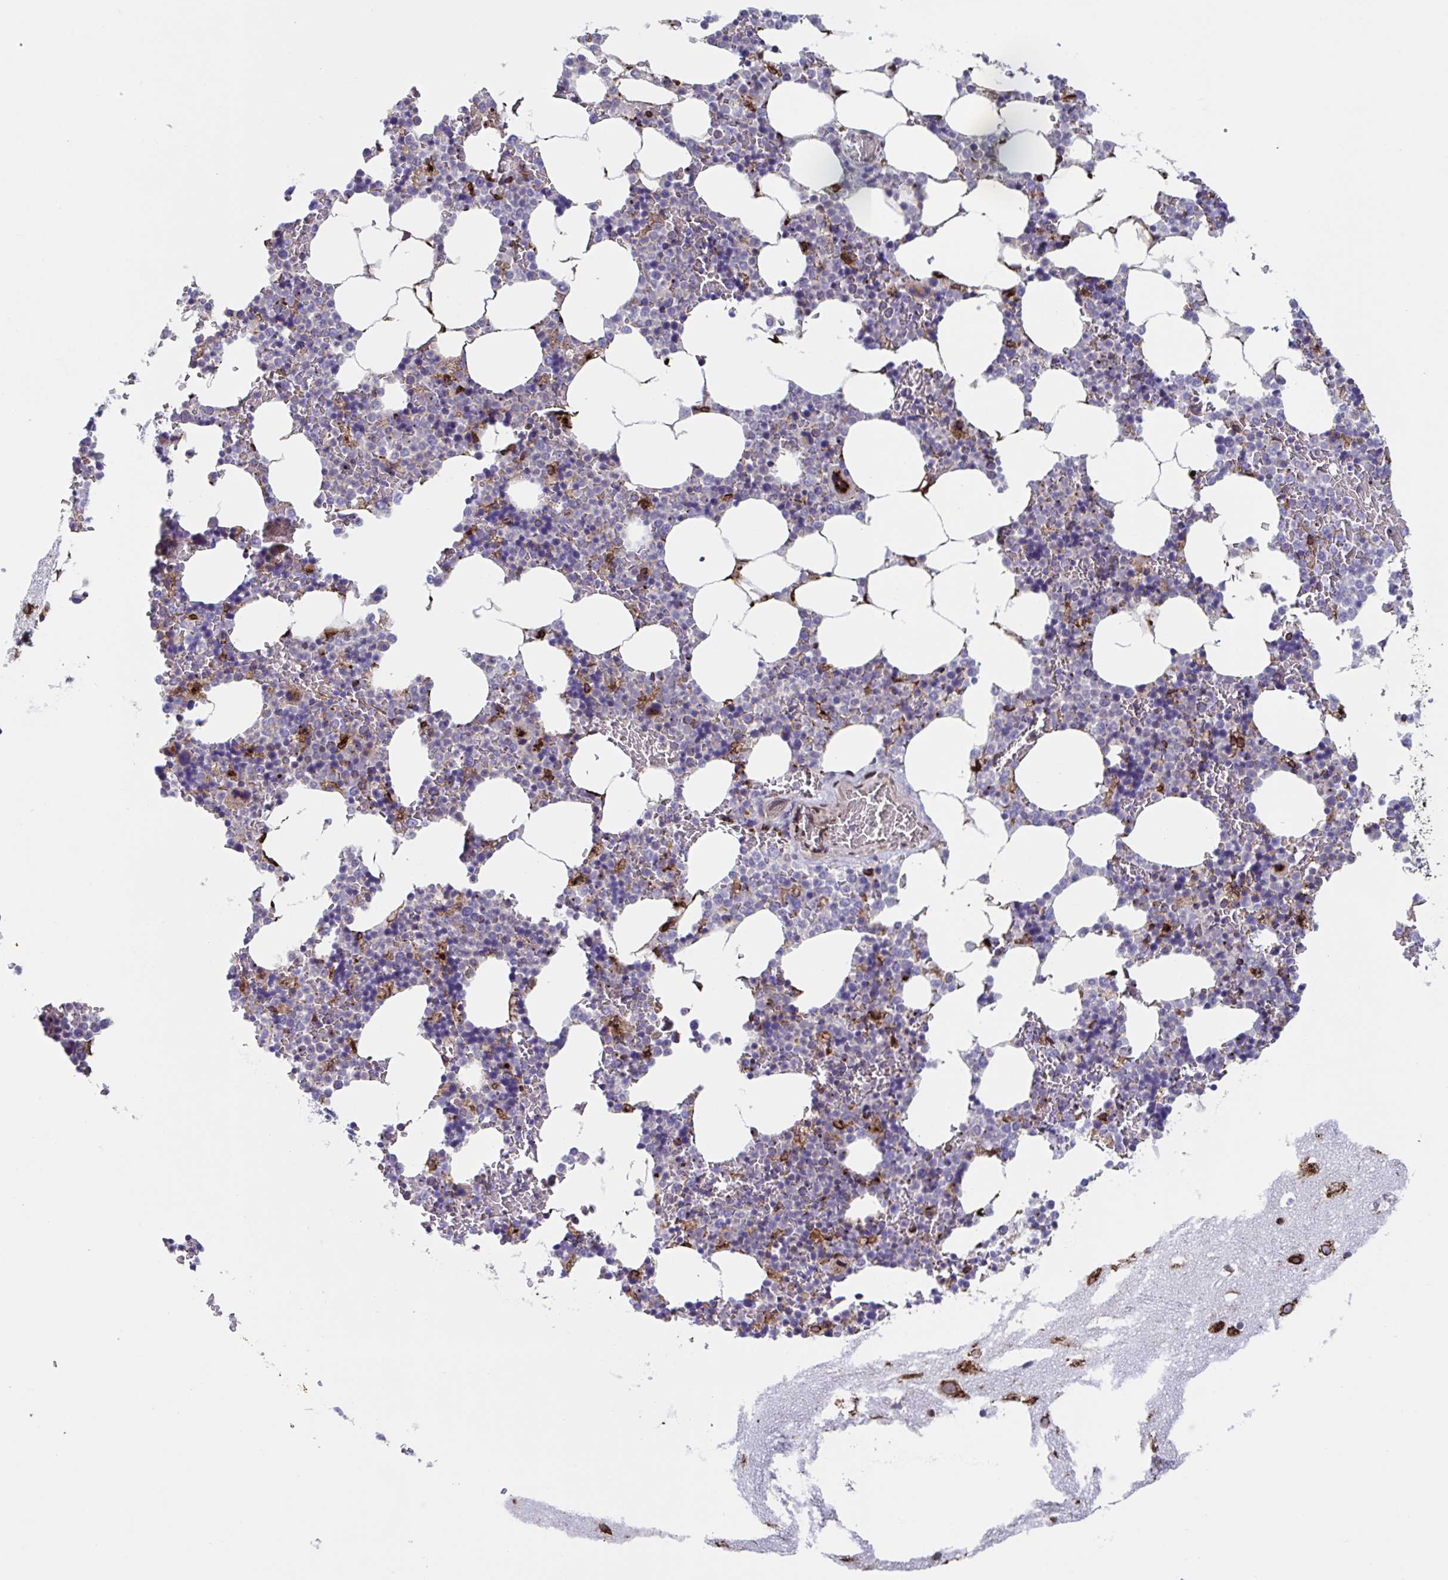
{"staining": {"intensity": "moderate", "quantity": "<25%", "location": "cytoplasmic/membranous"}, "tissue": "bone marrow", "cell_type": "Hematopoietic cells", "image_type": "normal", "snomed": [{"axis": "morphology", "description": "Normal tissue, NOS"}, {"axis": "topography", "description": "Bone marrow"}], "caption": "Brown immunohistochemical staining in unremarkable bone marrow exhibits moderate cytoplasmic/membranous staining in about <25% of hematopoietic cells. (IHC, brightfield microscopy, high magnification).", "gene": "RFK", "patient": {"sex": "female", "age": 42}}